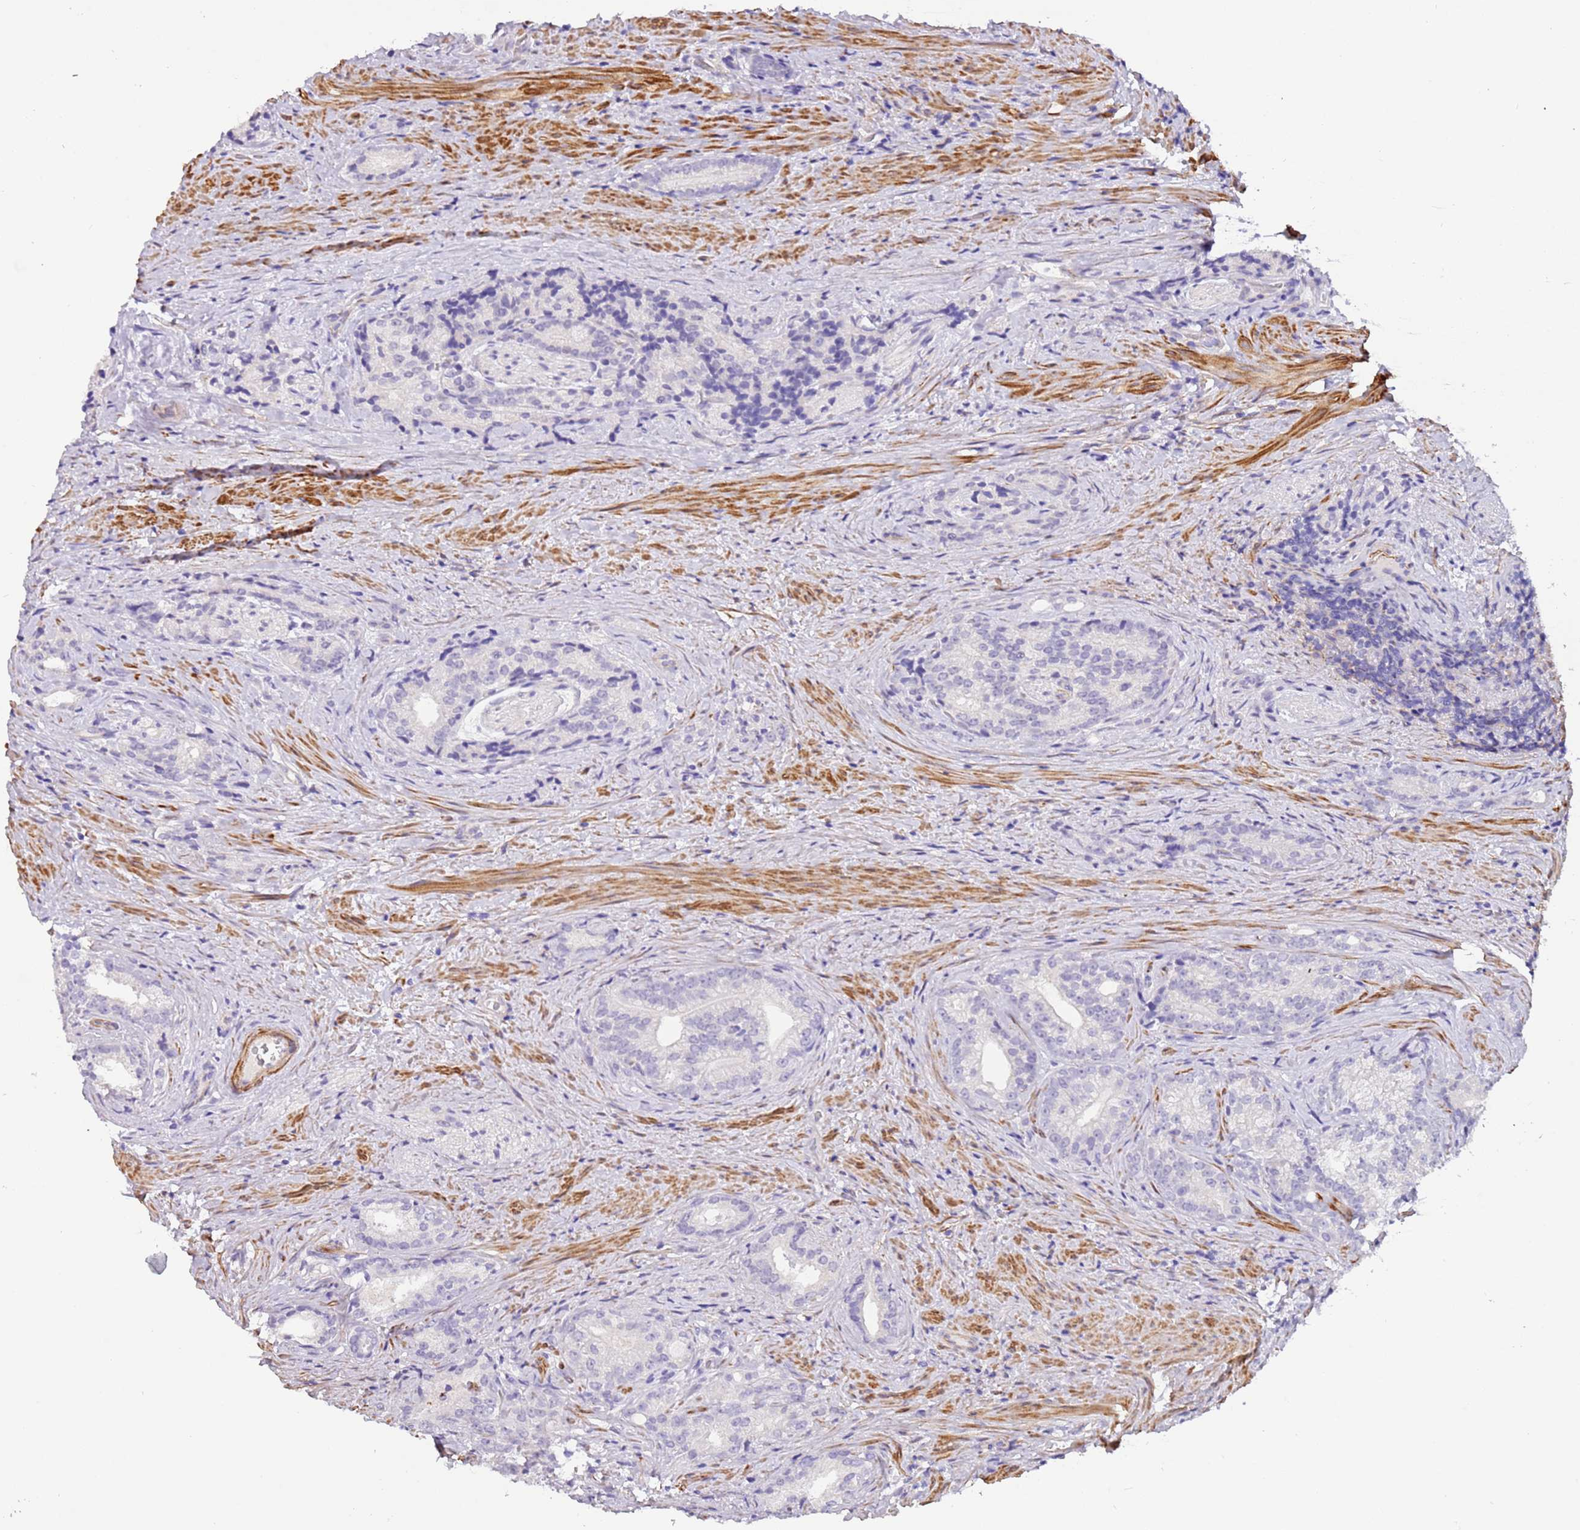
{"staining": {"intensity": "negative", "quantity": "none", "location": "none"}, "tissue": "prostate cancer", "cell_type": "Tumor cells", "image_type": "cancer", "snomed": [{"axis": "morphology", "description": "Adenocarcinoma, Low grade"}, {"axis": "topography", "description": "Prostate"}], "caption": "Immunohistochemistry micrograph of prostate low-grade adenocarcinoma stained for a protein (brown), which reveals no positivity in tumor cells. (IHC, brightfield microscopy, high magnification).", "gene": "PCGF2", "patient": {"sex": "male", "age": 71}}